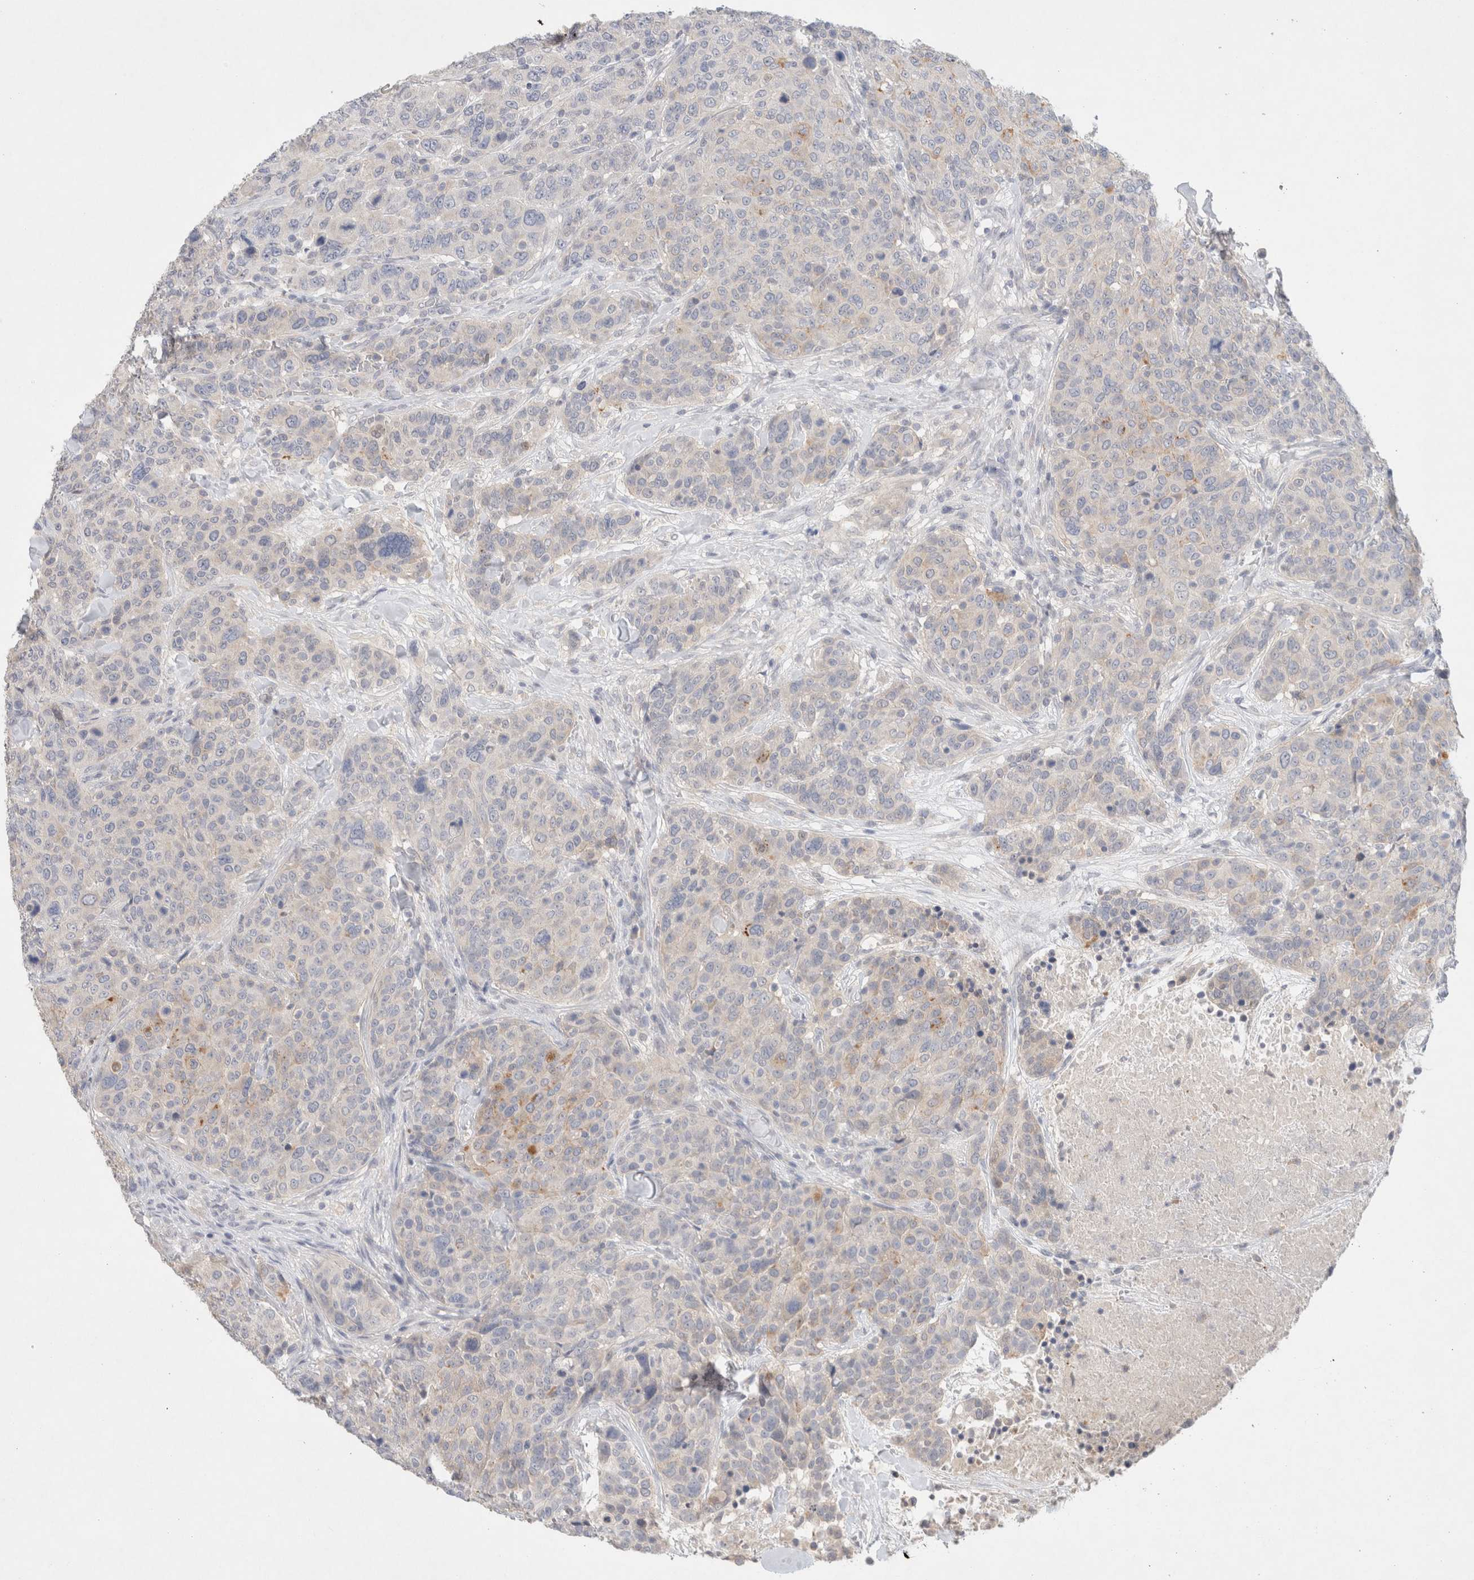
{"staining": {"intensity": "weak", "quantity": "<25%", "location": "cytoplasmic/membranous"}, "tissue": "breast cancer", "cell_type": "Tumor cells", "image_type": "cancer", "snomed": [{"axis": "morphology", "description": "Duct carcinoma"}, {"axis": "topography", "description": "Breast"}], "caption": "Image shows no protein staining in tumor cells of breast cancer tissue. (Brightfield microscopy of DAB immunohistochemistry at high magnification).", "gene": "MPP2", "patient": {"sex": "female", "age": 37}}